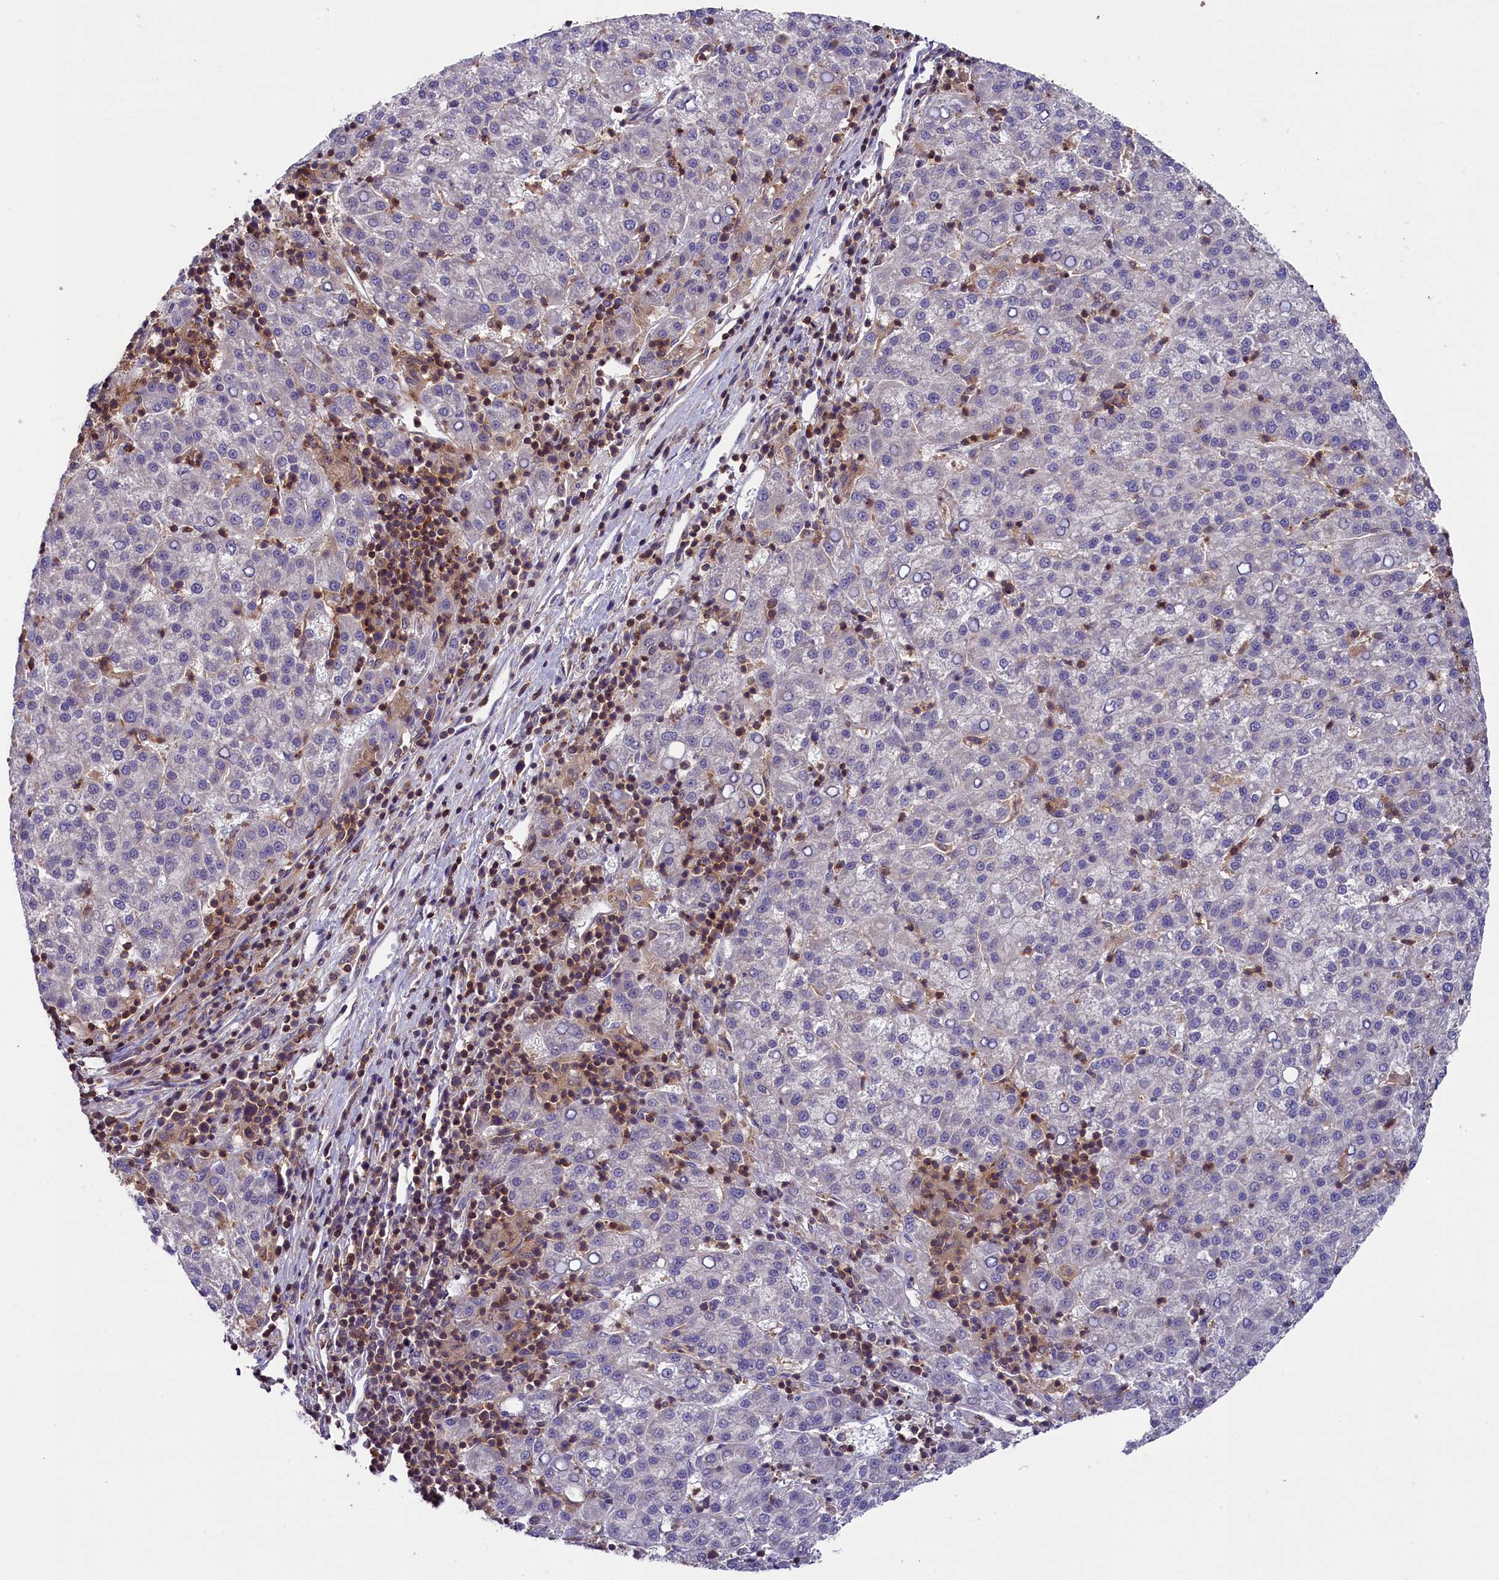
{"staining": {"intensity": "negative", "quantity": "none", "location": "none"}, "tissue": "liver cancer", "cell_type": "Tumor cells", "image_type": "cancer", "snomed": [{"axis": "morphology", "description": "Carcinoma, Hepatocellular, NOS"}, {"axis": "topography", "description": "Liver"}], "caption": "Hepatocellular carcinoma (liver) stained for a protein using immunohistochemistry (IHC) exhibits no expression tumor cells.", "gene": "SKIDA1", "patient": {"sex": "female", "age": 58}}